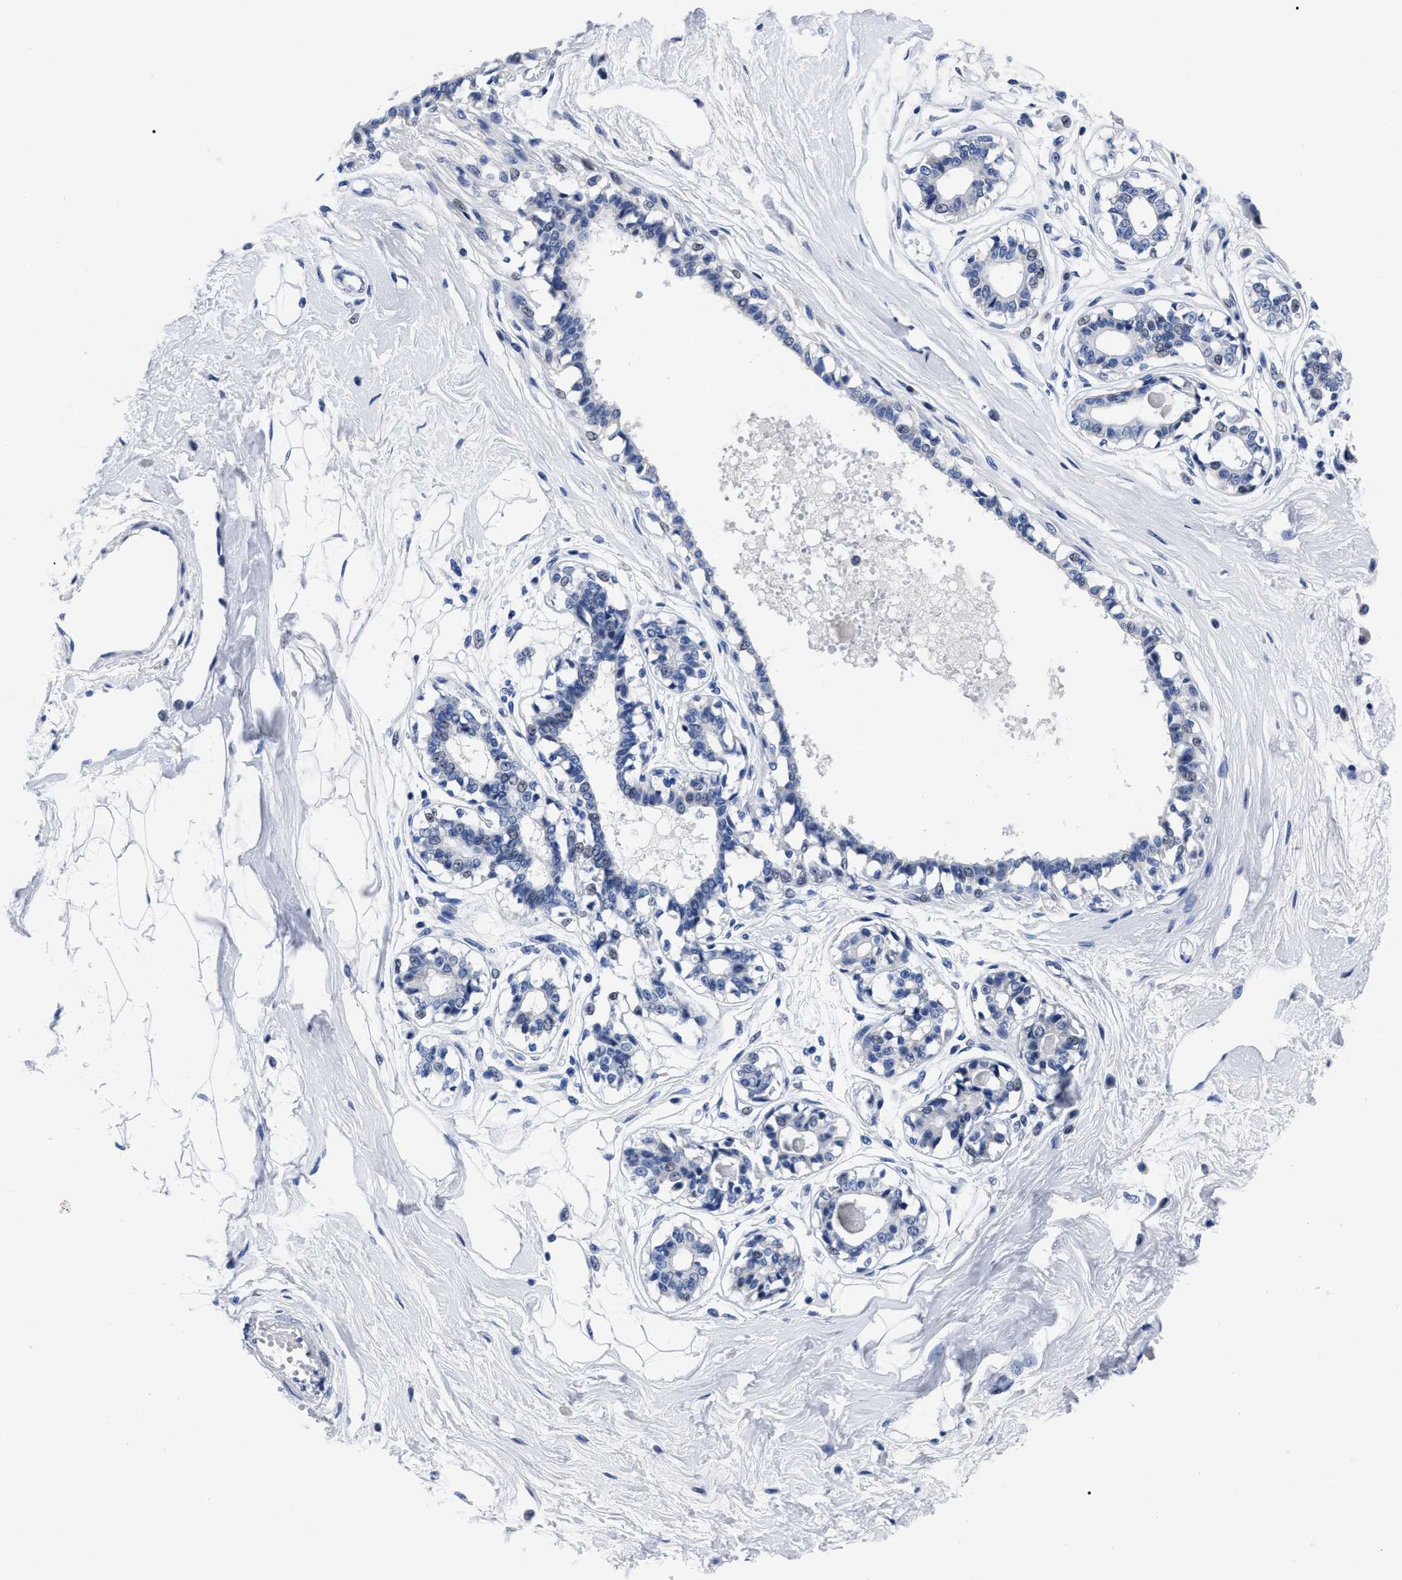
{"staining": {"intensity": "negative", "quantity": "none", "location": "none"}, "tissue": "breast", "cell_type": "Adipocytes", "image_type": "normal", "snomed": [{"axis": "morphology", "description": "Normal tissue, NOS"}, {"axis": "topography", "description": "Breast"}], "caption": "High magnification brightfield microscopy of benign breast stained with DAB (brown) and counterstained with hematoxylin (blue): adipocytes show no significant expression.", "gene": "MOV10L1", "patient": {"sex": "female", "age": 45}}